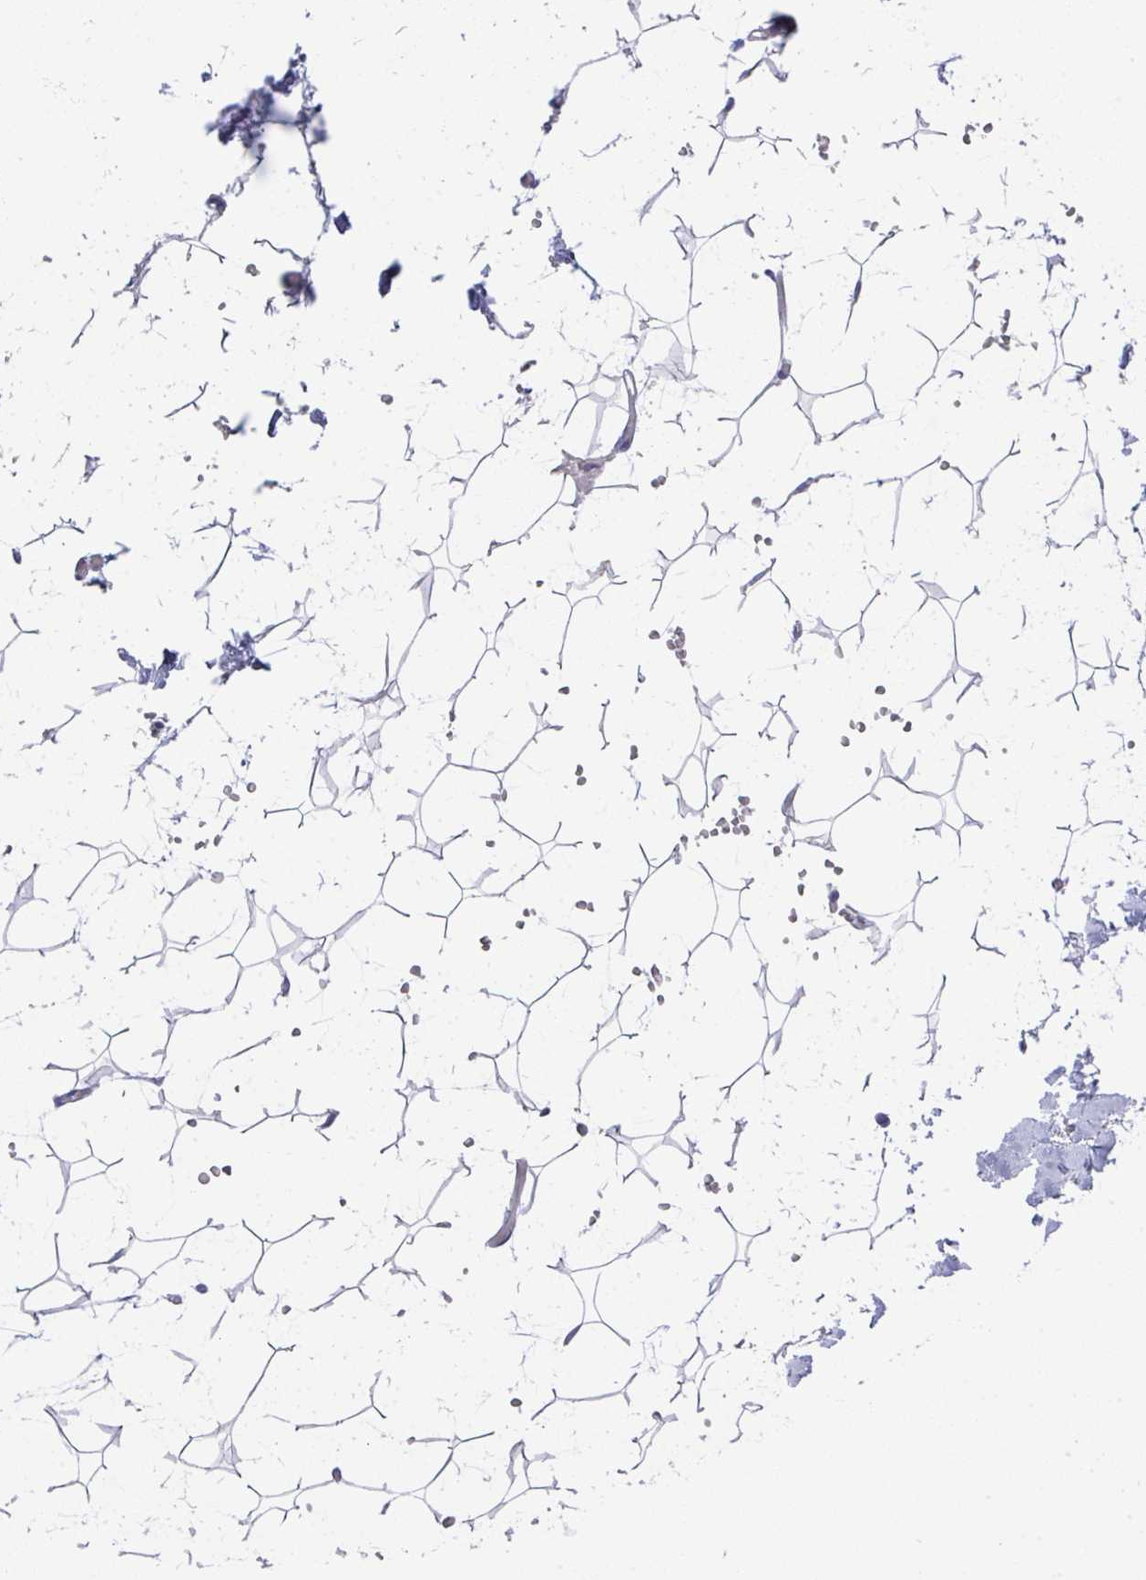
{"staining": {"intensity": "negative", "quantity": "none", "location": "none"}, "tissue": "adipose tissue", "cell_type": "Adipocytes", "image_type": "normal", "snomed": [{"axis": "morphology", "description": "Normal tissue, NOS"}, {"axis": "topography", "description": "Skin"}, {"axis": "topography", "description": "Peripheral nerve tissue"}], "caption": "Protein analysis of normal adipose tissue demonstrates no significant expression in adipocytes. (DAB immunohistochemistry (IHC), high magnification).", "gene": "TNFRSF8", "patient": {"sex": "female", "age": 56}}